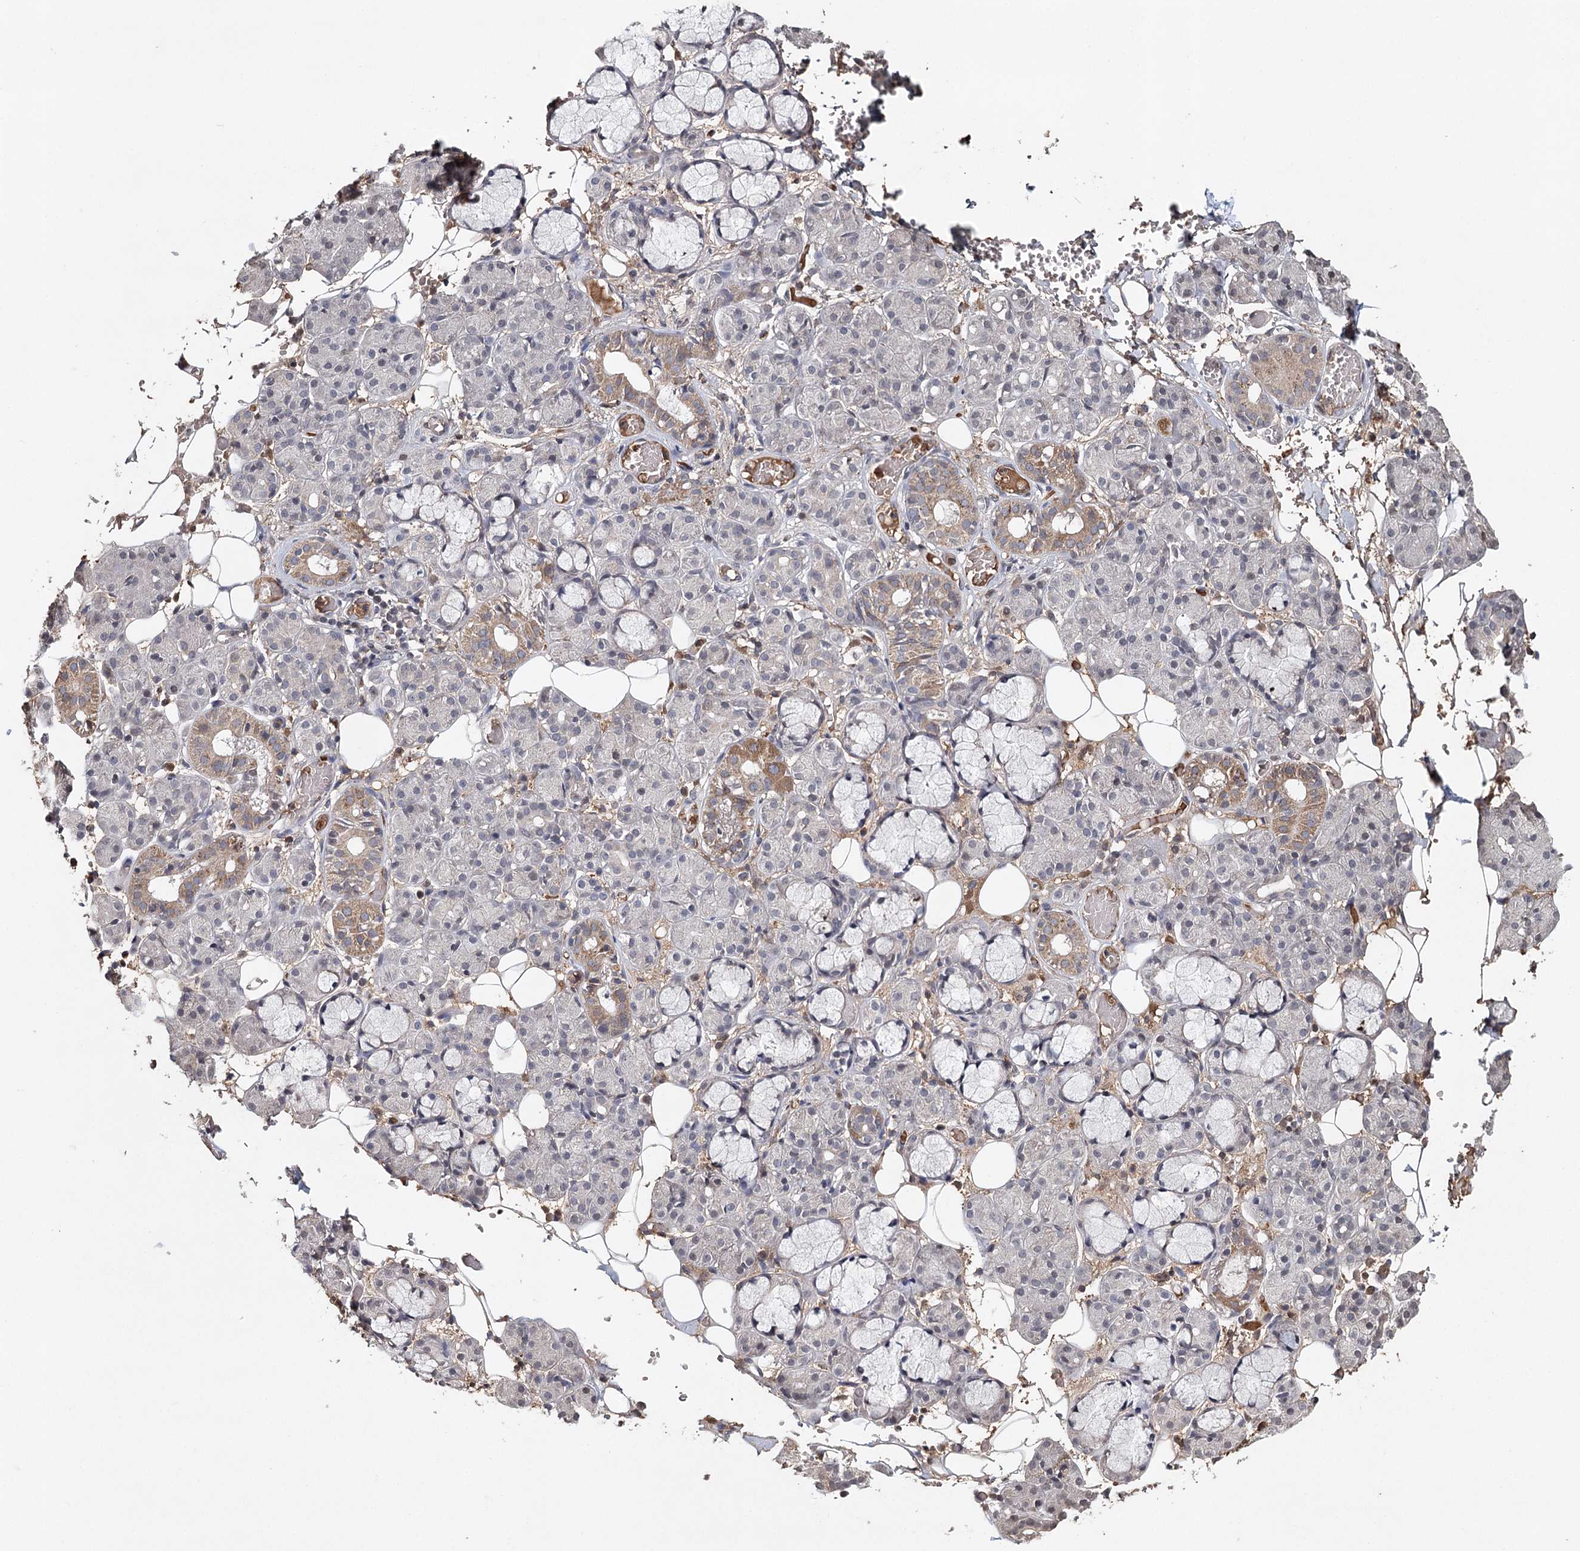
{"staining": {"intensity": "moderate", "quantity": "<25%", "location": "cytoplasmic/membranous"}, "tissue": "salivary gland", "cell_type": "Glandular cells", "image_type": "normal", "snomed": [{"axis": "morphology", "description": "Normal tissue, NOS"}, {"axis": "topography", "description": "Salivary gland"}], "caption": "The micrograph shows a brown stain indicating the presence of a protein in the cytoplasmic/membranous of glandular cells in salivary gland. (DAB (3,3'-diaminobenzidine) = brown stain, brightfield microscopy at high magnification).", "gene": "ICOS", "patient": {"sex": "male", "age": 63}}